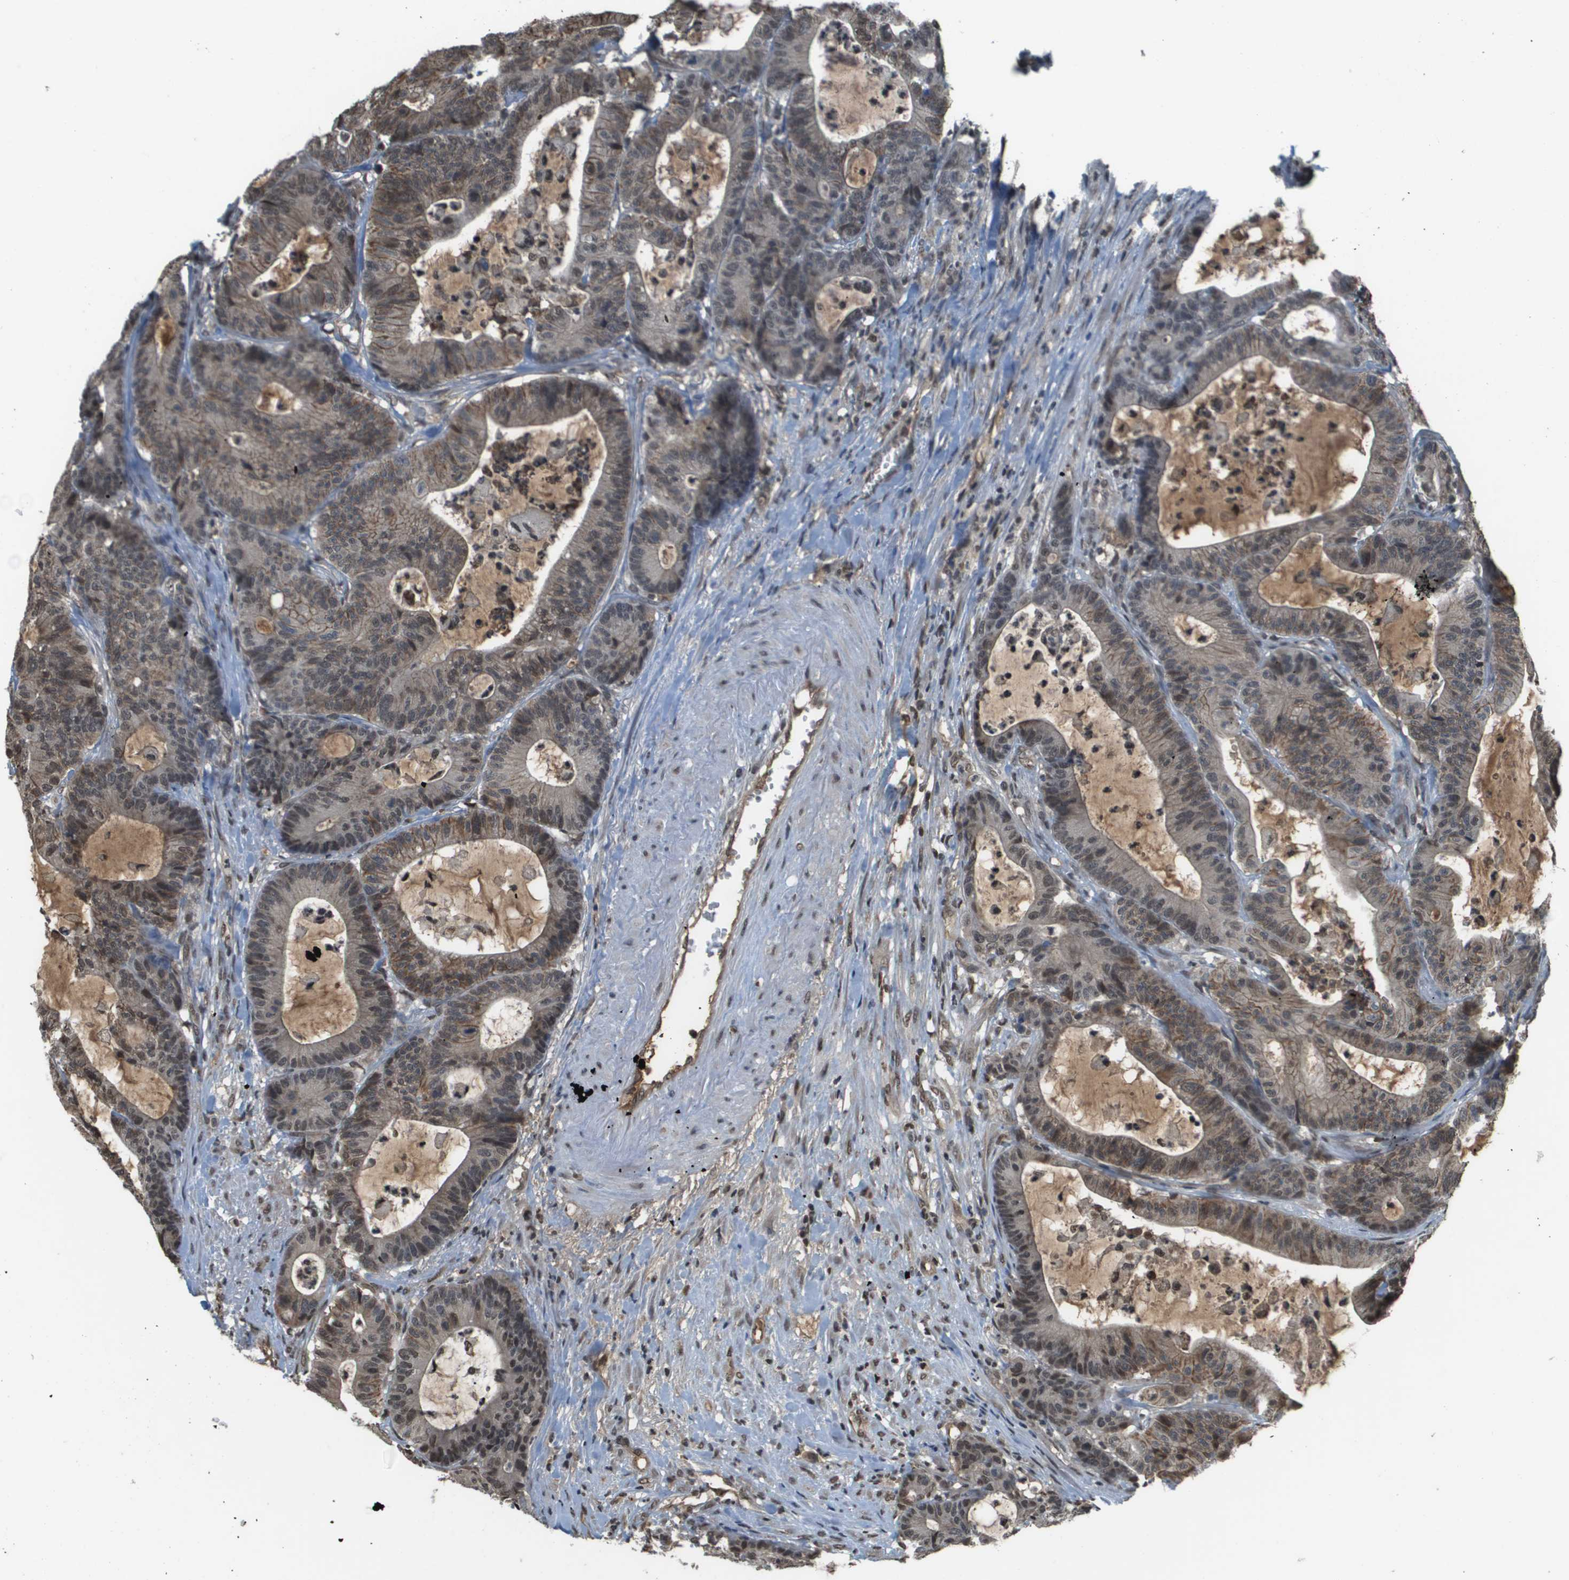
{"staining": {"intensity": "weak", "quantity": "25%-75%", "location": "cytoplasmic/membranous,nuclear"}, "tissue": "colorectal cancer", "cell_type": "Tumor cells", "image_type": "cancer", "snomed": [{"axis": "morphology", "description": "Adenocarcinoma, NOS"}, {"axis": "topography", "description": "Colon"}], "caption": "Weak cytoplasmic/membranous and nuclear expression is seen in about 25%-75% of tumor cells in adenocarcinoma (colorectal).", "gene": "NDRG2", "patient": {"sex": "female", "age": 84}}